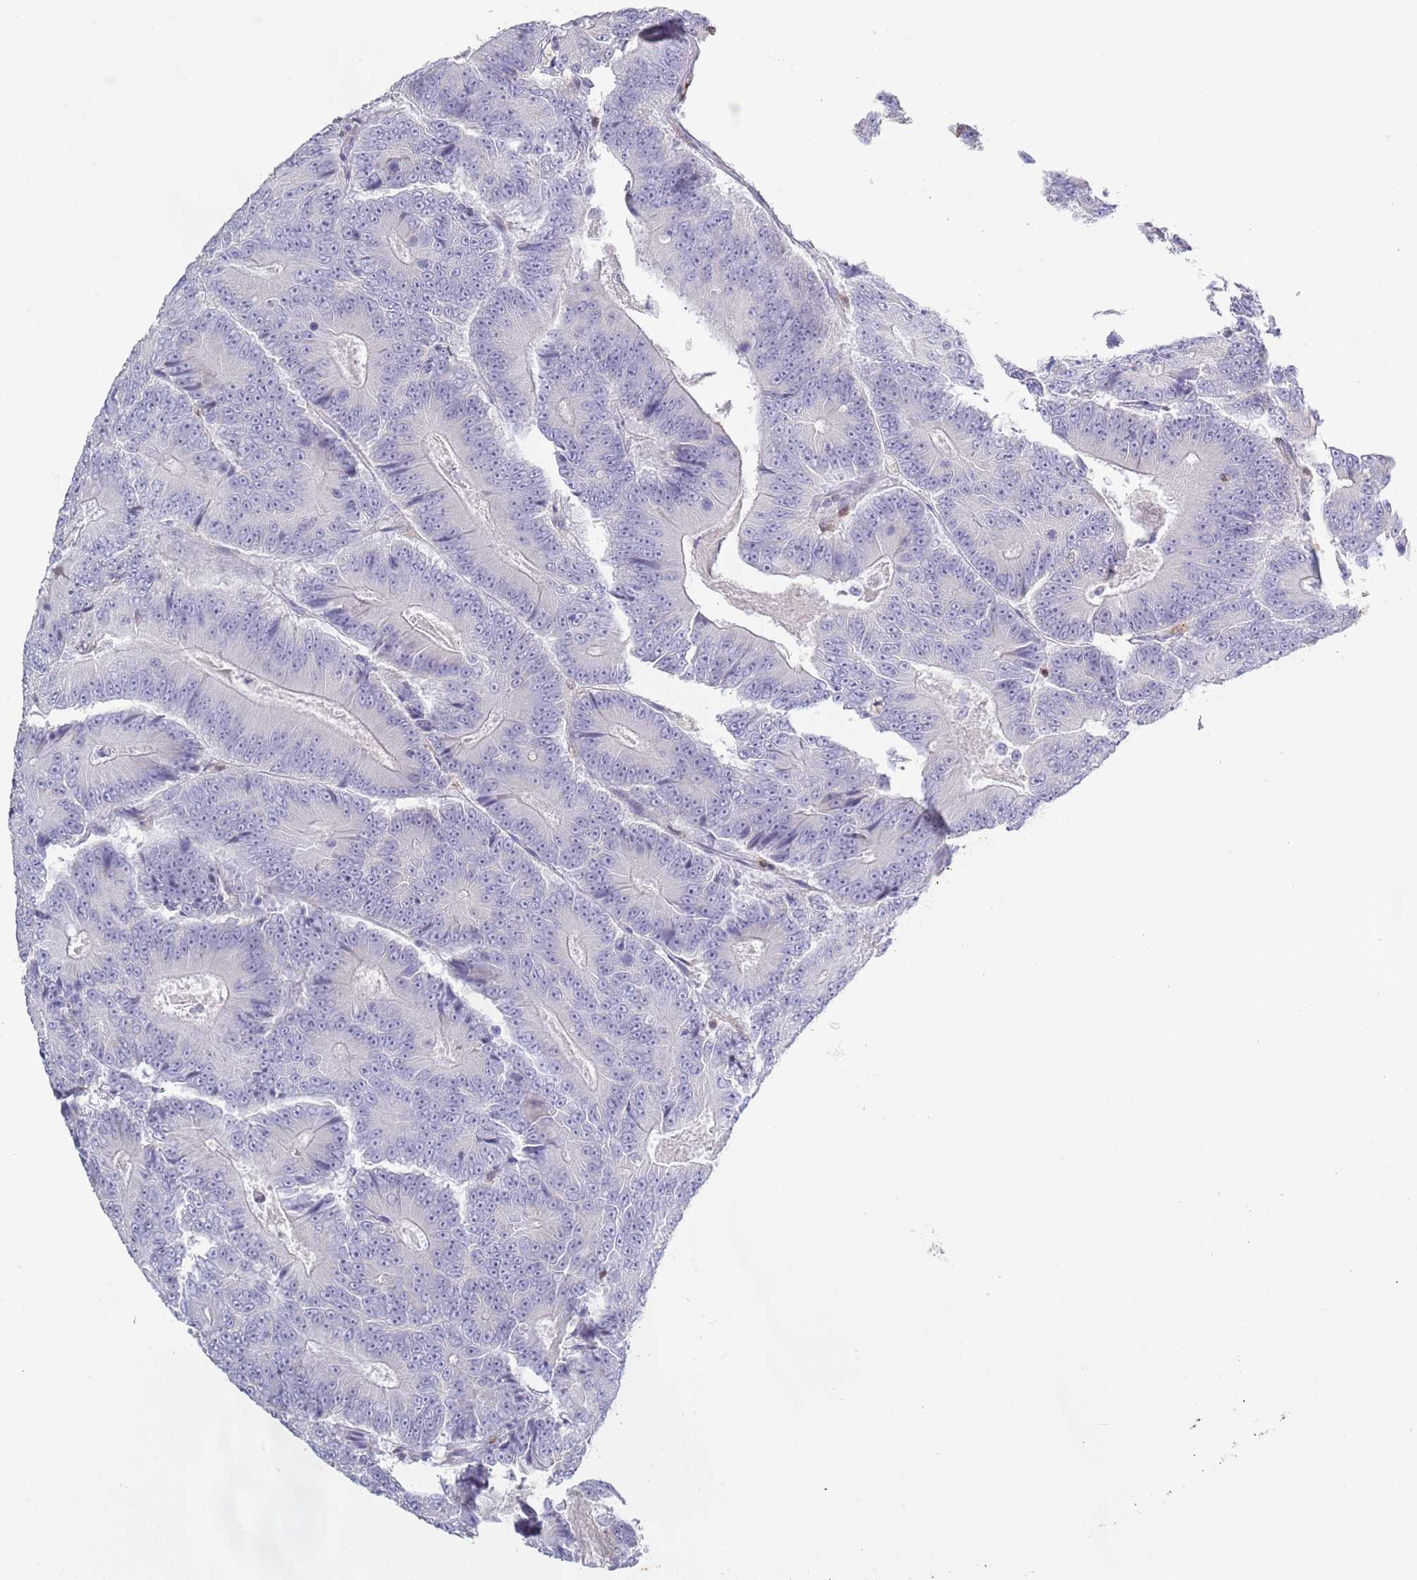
{"staining": {"intensity": "negative", "quantity": "none", "location": "none"}, "tissue": "colorectal cancer", "cell_type": "Tumor cells", "image_type": "cancer", "snomed": [{"axis": "morphology", "description": "Adenocarcinoma, NOS"}, {"axis": "topography", "description": "Colon"}], "caption": "An immunohistochemistry micrograph of colorectal cancer is shown. There is no staining in tumor cells of colorectal cancer.", "gene": "LPXN", "patient": {"sex": "male", "age": 83}}